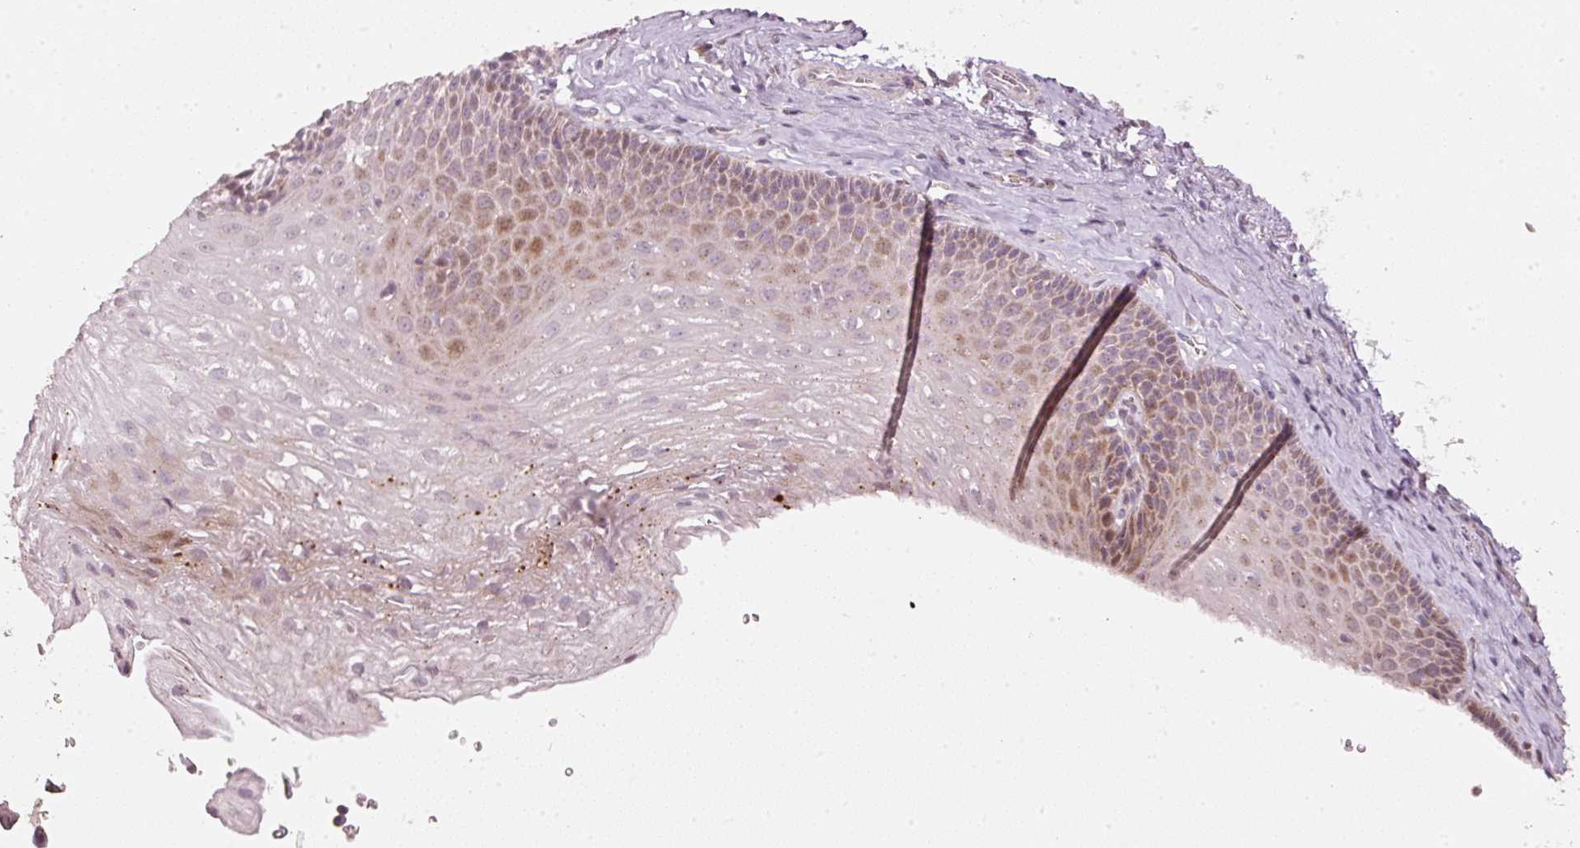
{"staining": {"intensity": "moderate", "quantity": "<25%", "location": "cytoplasmic/membranous,nuclear"}, "tissue": "esophagus", "cell_type": "Squamous epithelial cells", "image_type": "normal", "snomed": [{"axis": "morphology", "description": "Normal tissue, NOS"}, {"axis": "topography", "description": "Esophagus"}], "caption": "Squamous epithelial cells demonstrate moderate cytoplasmic/membranous,nuclear staining in approximately <25% of cells in benign esophagus. Using DAB (3,3'-diaminobenzidine) (brown) and hematoxylin (blue) stains, captured at high magnification using brightfield microscopy.", "gene": "TOB2", "patient": {"sex": "female", "age": 66}}